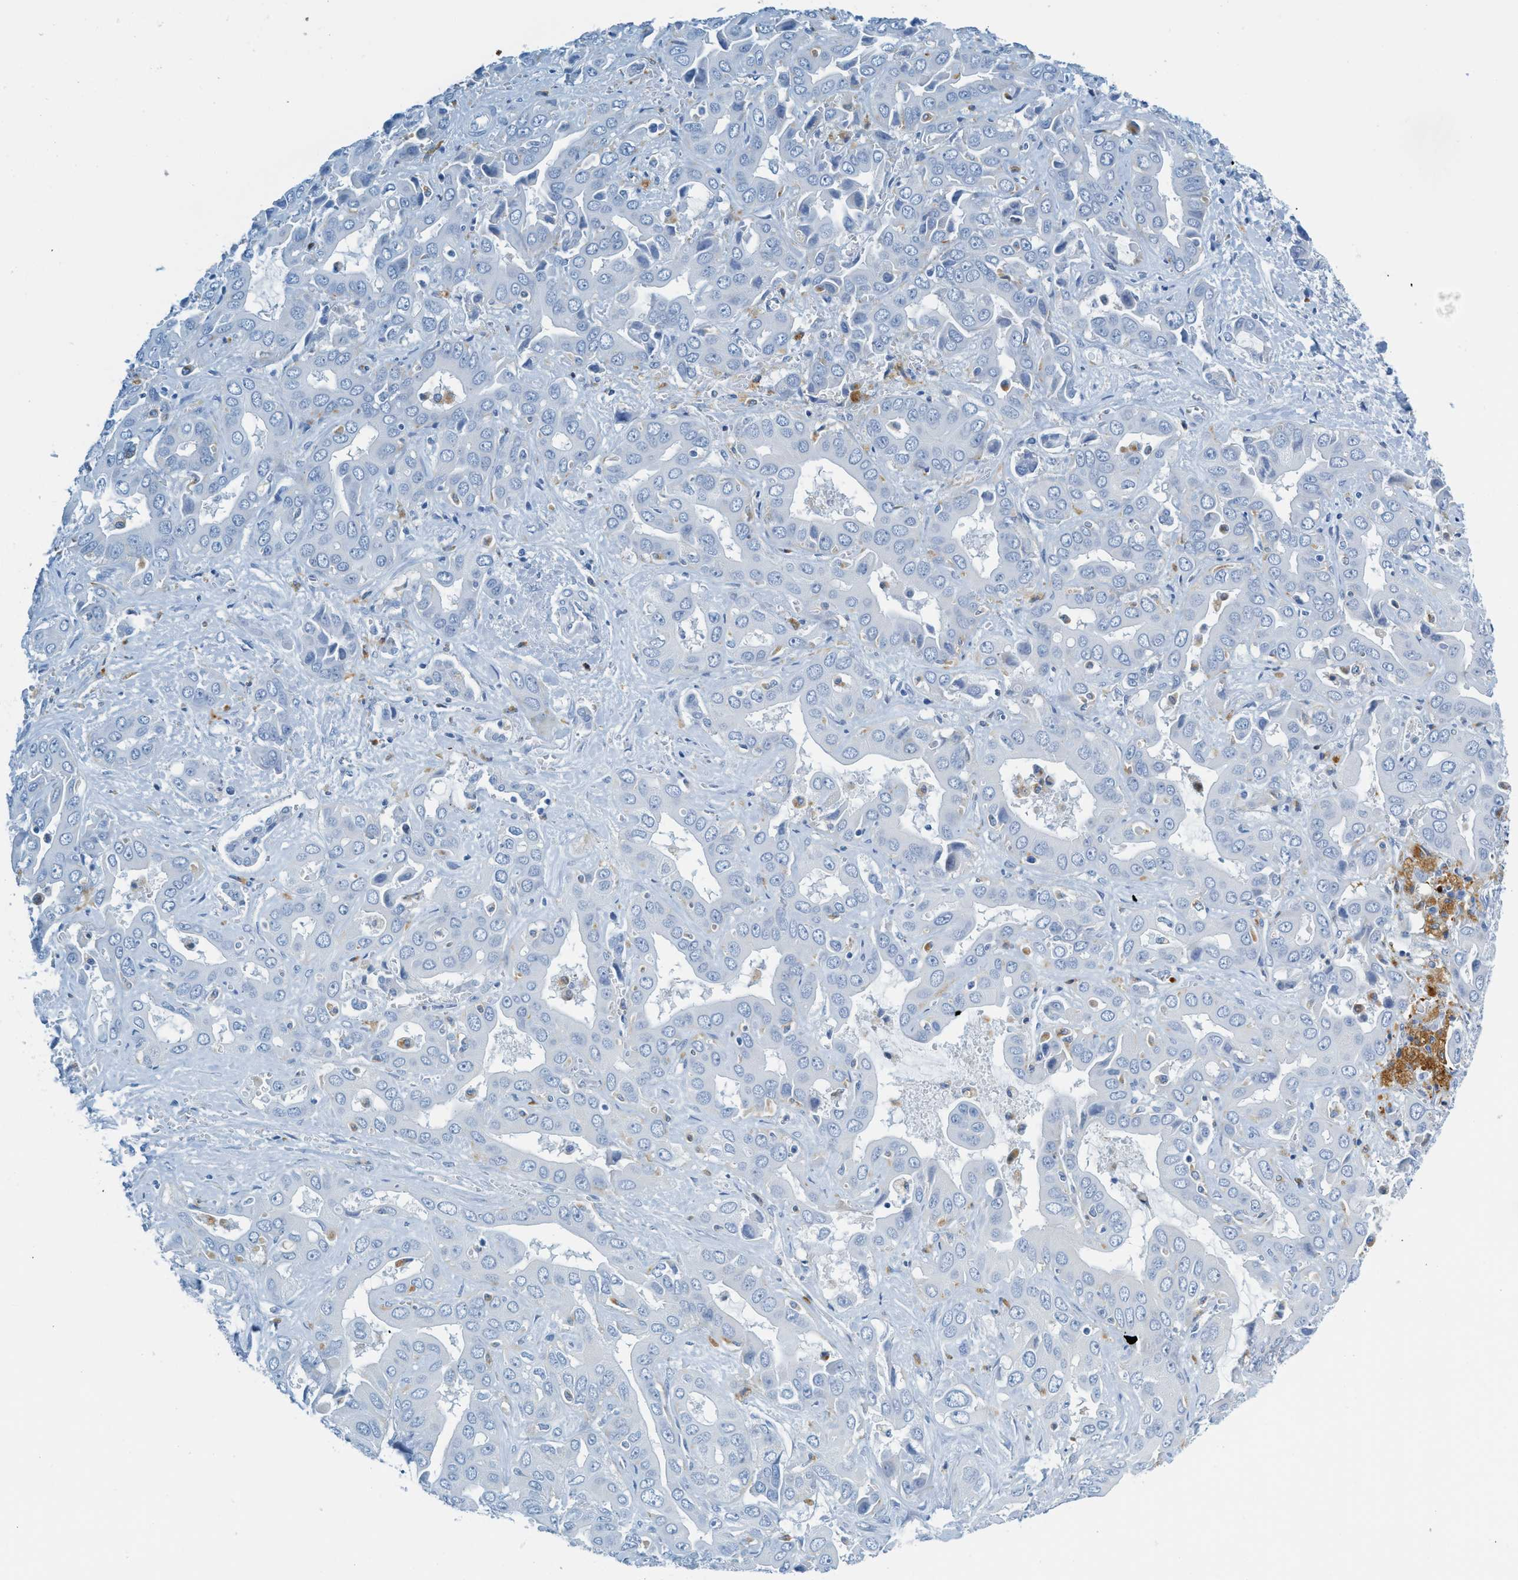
{"staining": {"intensity": "negative", "quantity": "none", "location": "none"}, "tissue": "liver cancer", "cell_type": "Tumor cells", "image_type": "cancer", "snomed": [{"axis": "morphology", "description": "Cholangiocarcinoma"}, {"axis": "topography", "description": "Liver"}], "caption": "Protein analysis of liver cancer shows no significant positivity in tumor cells.", "gene": "C21orf62", "patient": {"sex": "female", "age": 52}}